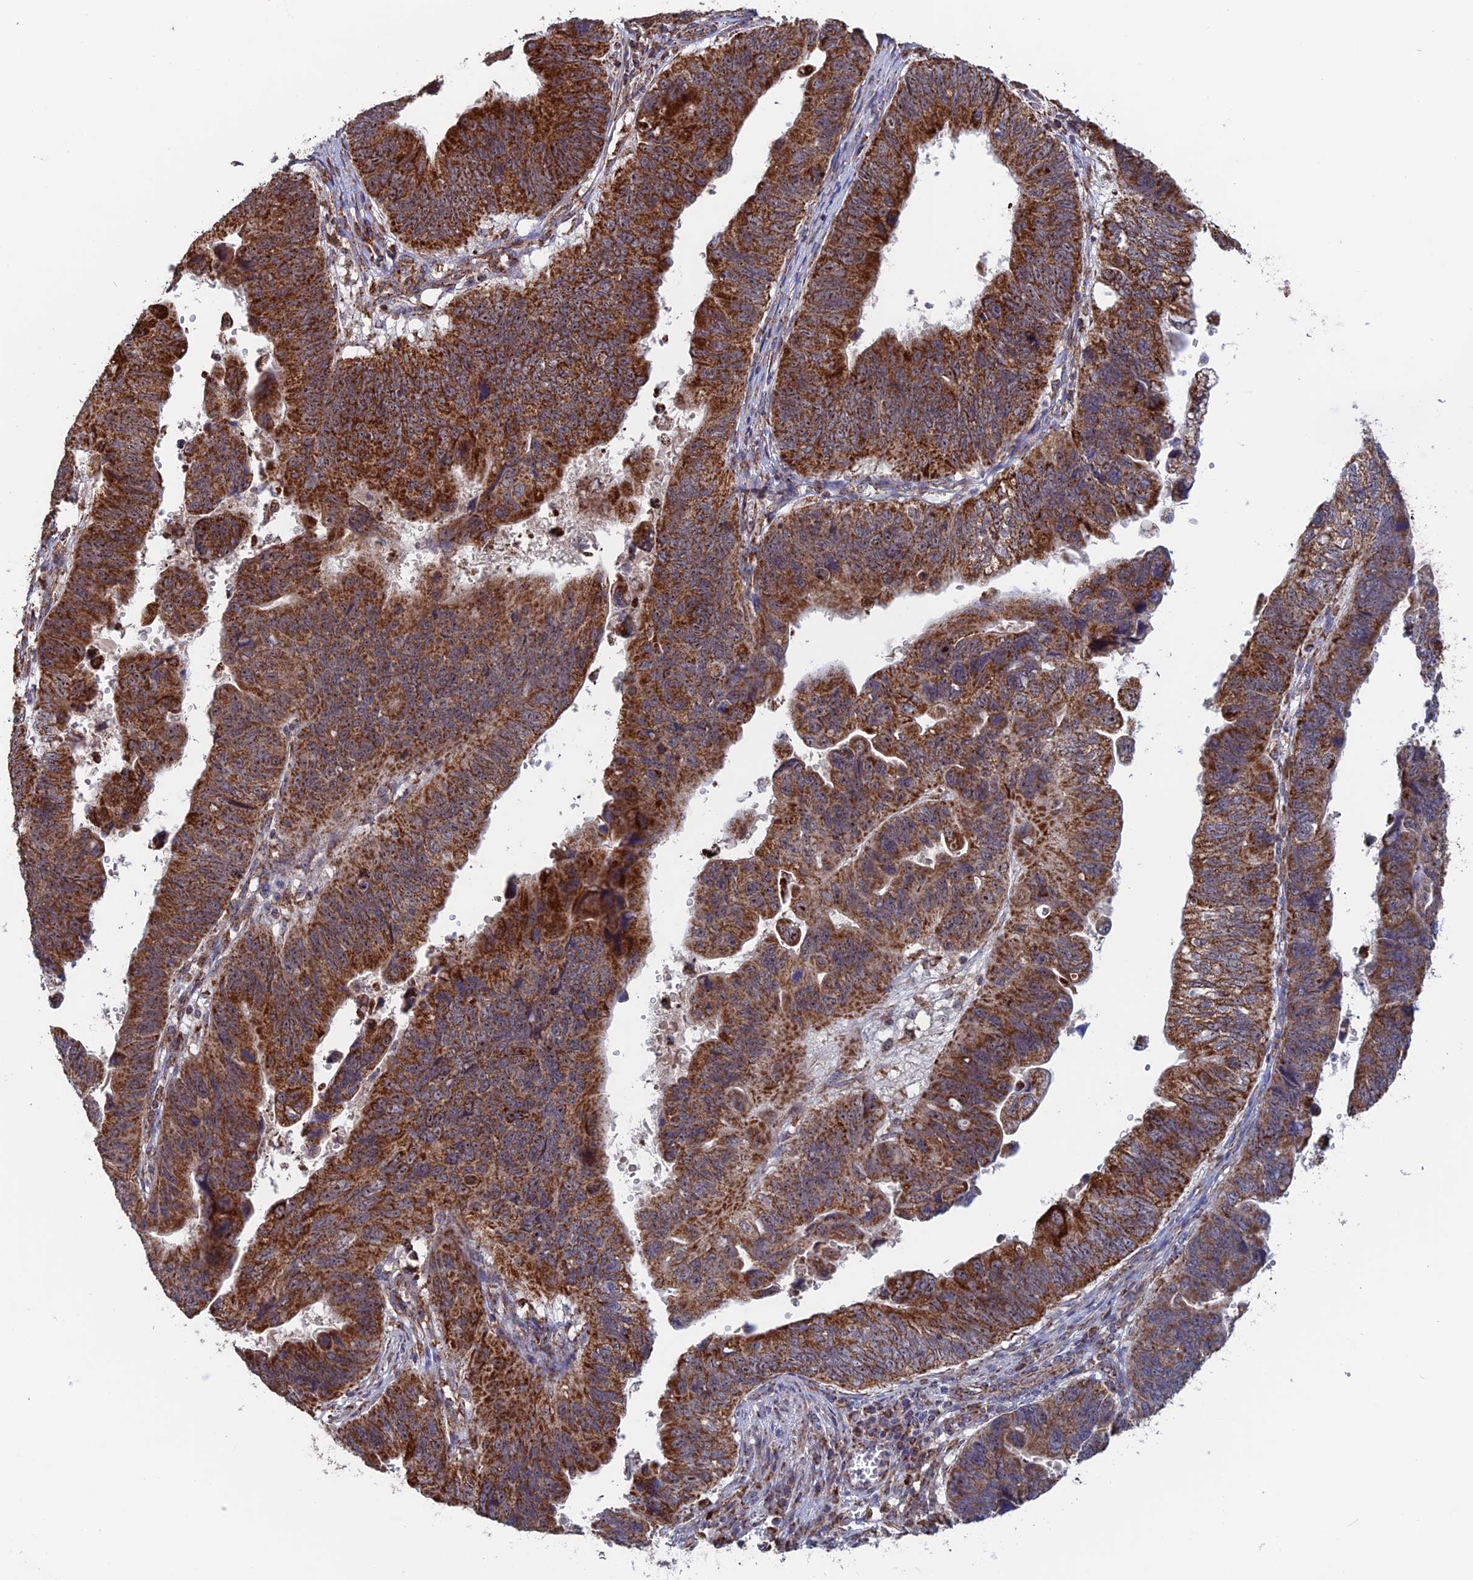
{"staining": {"intensity": "strong", "quantity": ">75%", "location": "cytoplasmic/membranous"}, "tissue": "stomach cancer", "cell_type": "Tumor cells", "image_type": "cancer", "snomed": [{"axis": "morphology", "description": "Adenocarcinoma, NOS"}, {"axis": "topography", "description": "Stomach"}], "caption": "The immunohistochemical stain shows strong cytoplasmic/membranous expression in tumor cells of stomach cancer (adenocarcinoma) tissue. (Brightfield microscopy of DAB IHC at high magnification).", "gene": "DTYMK", "patient": {"sex": "male", "age": 59}}